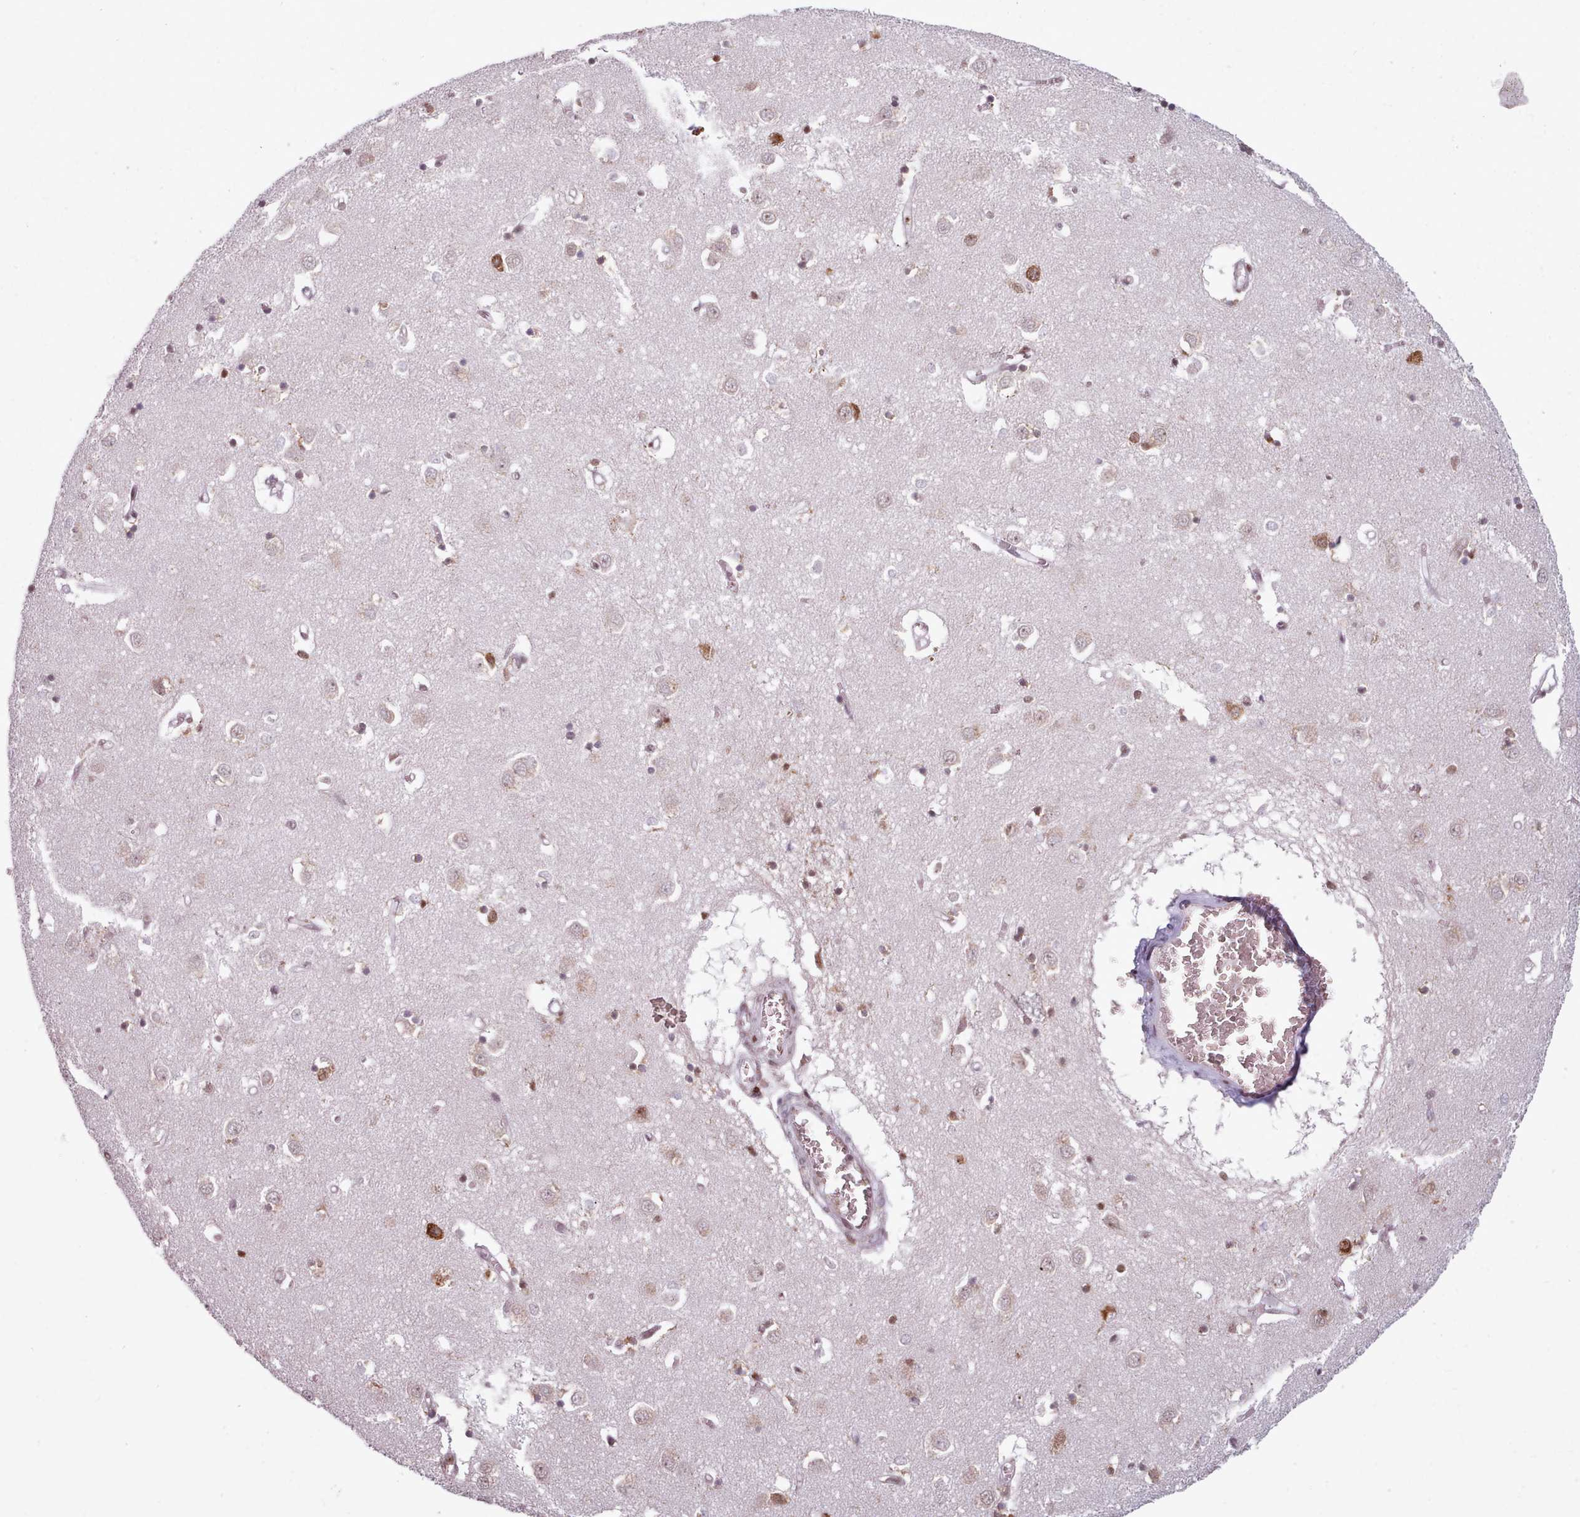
{"staining": {"intensity": "moderate", "quantity": ">75%", "location": "cytoplasmic/membranous,nuclear"}, "tissue": "caudate", "cell_type": "Glial cells", "image_type": "normal", "snomed": [{"axis": "morphology", "description": "Normal tissue, NOS"}, {"axis": "topography", "description": "Lateral ventricle wall"}], "caption": "Unremarkable caudate was stained to show a protein in brown. There is medium levels of moderate cytoplasmic/membranous,nuclear positivity in approximately >75% of glial cells. (DAB (3,3'-diaminobenzidine) IHC, brown staining for protein, blue staining for nuclei).", "gene": "SRRM1", "patient": {"sex": "male", "age": 70}}